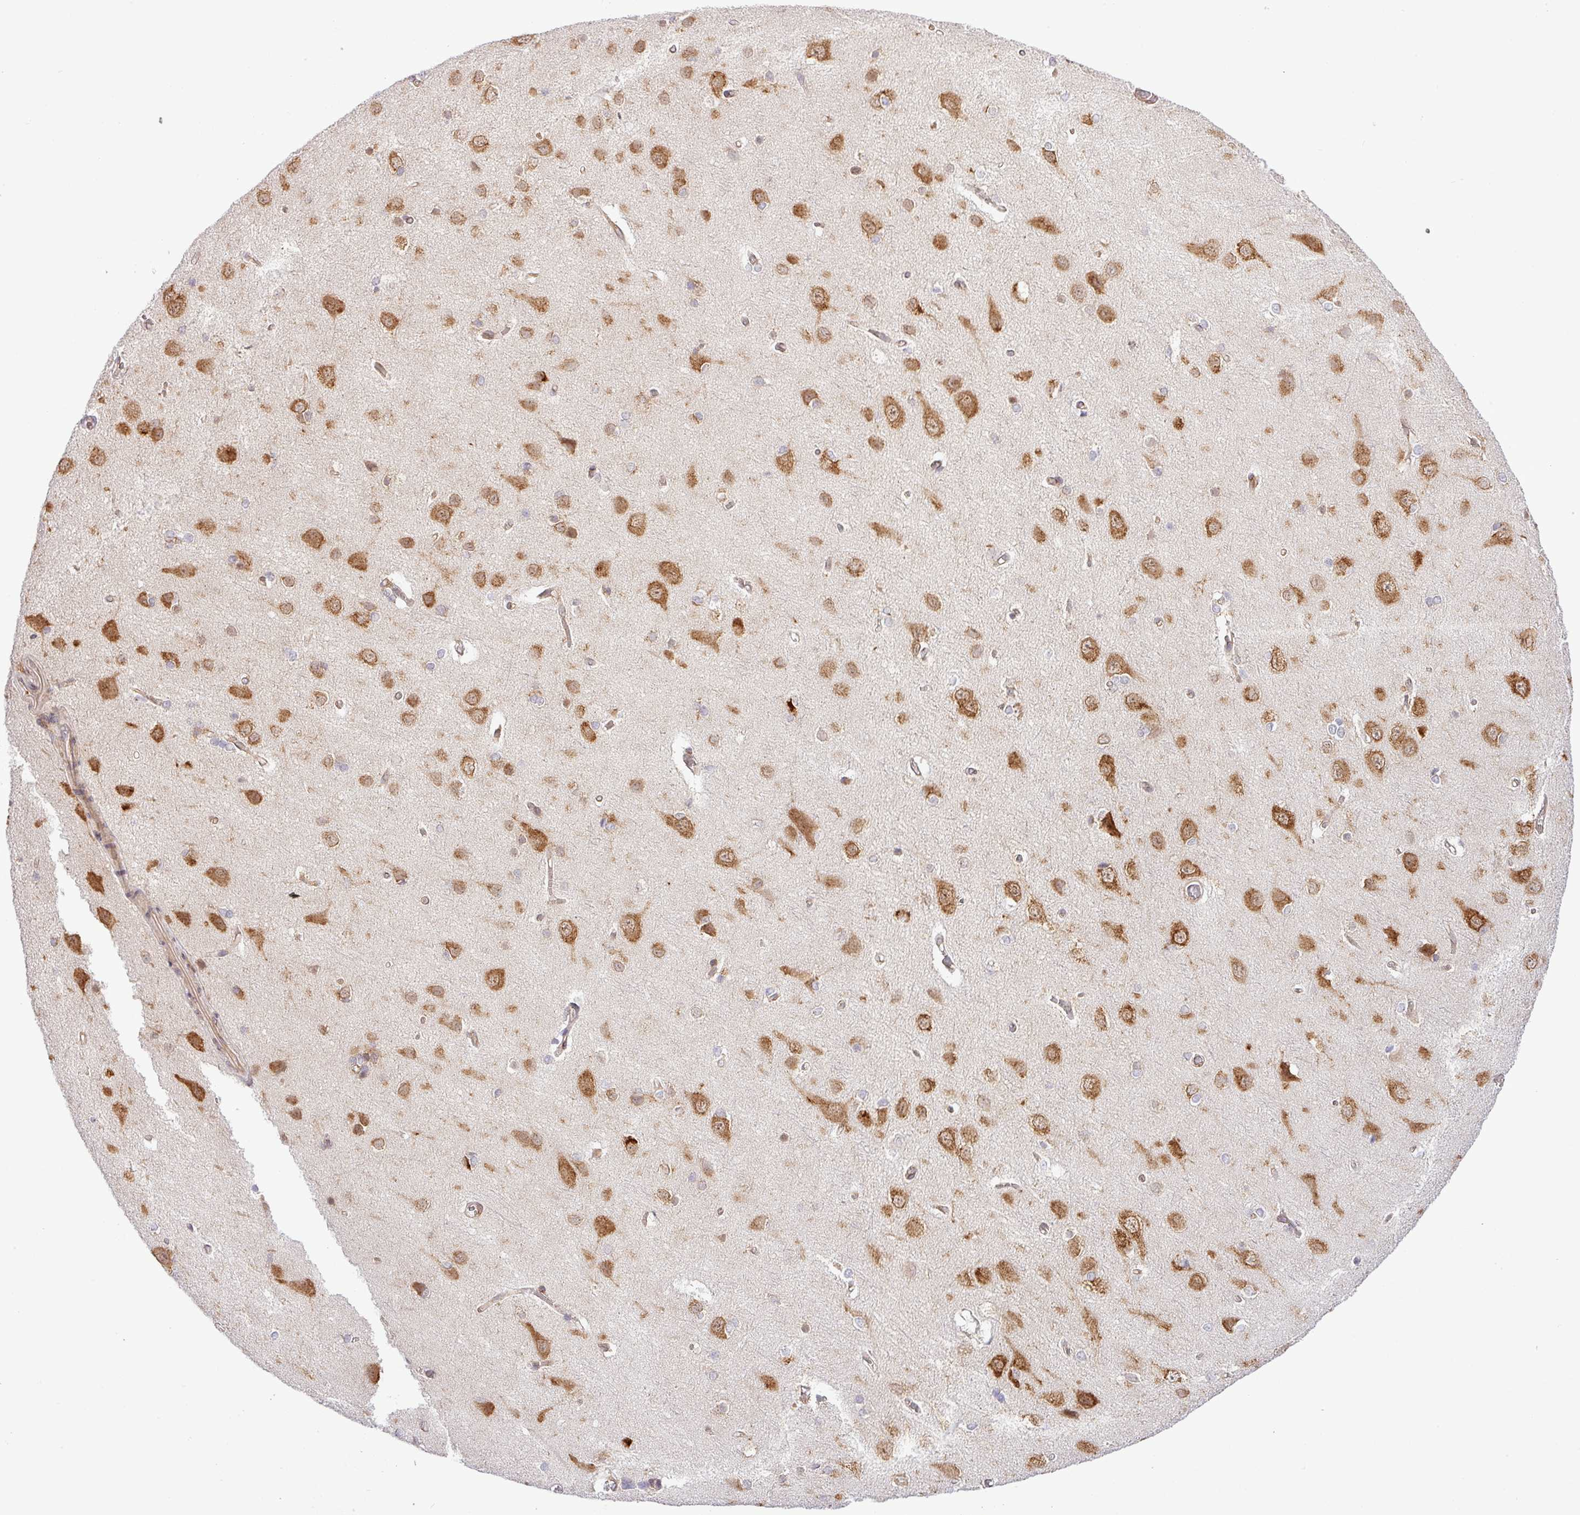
{"staining": {"intensity": "weak", "quantity": "25%-75%", "location": "cytoplasmic/membranous"}, "tissue": "cerebral cortex", "cell_type": "Endothelial cells", "image_type": "normal", "snomed": [{"axis": "morphology", "description": "Normal tissue, NOS"}, {"axis": "topography", "description": "Cerebral cortex"}], "caption": "A high-resolution image shows immunohistochemistry (IHC) staining of unremarkable cerebral cortex, which reveals weak cytoplasmic/membranous expression in about 25%-75% of endothelial cells. (IHC, brightfield microscopy, high magnification).", "gene": "FAM222B", "patient": {"sex": "male", "age": 37}}